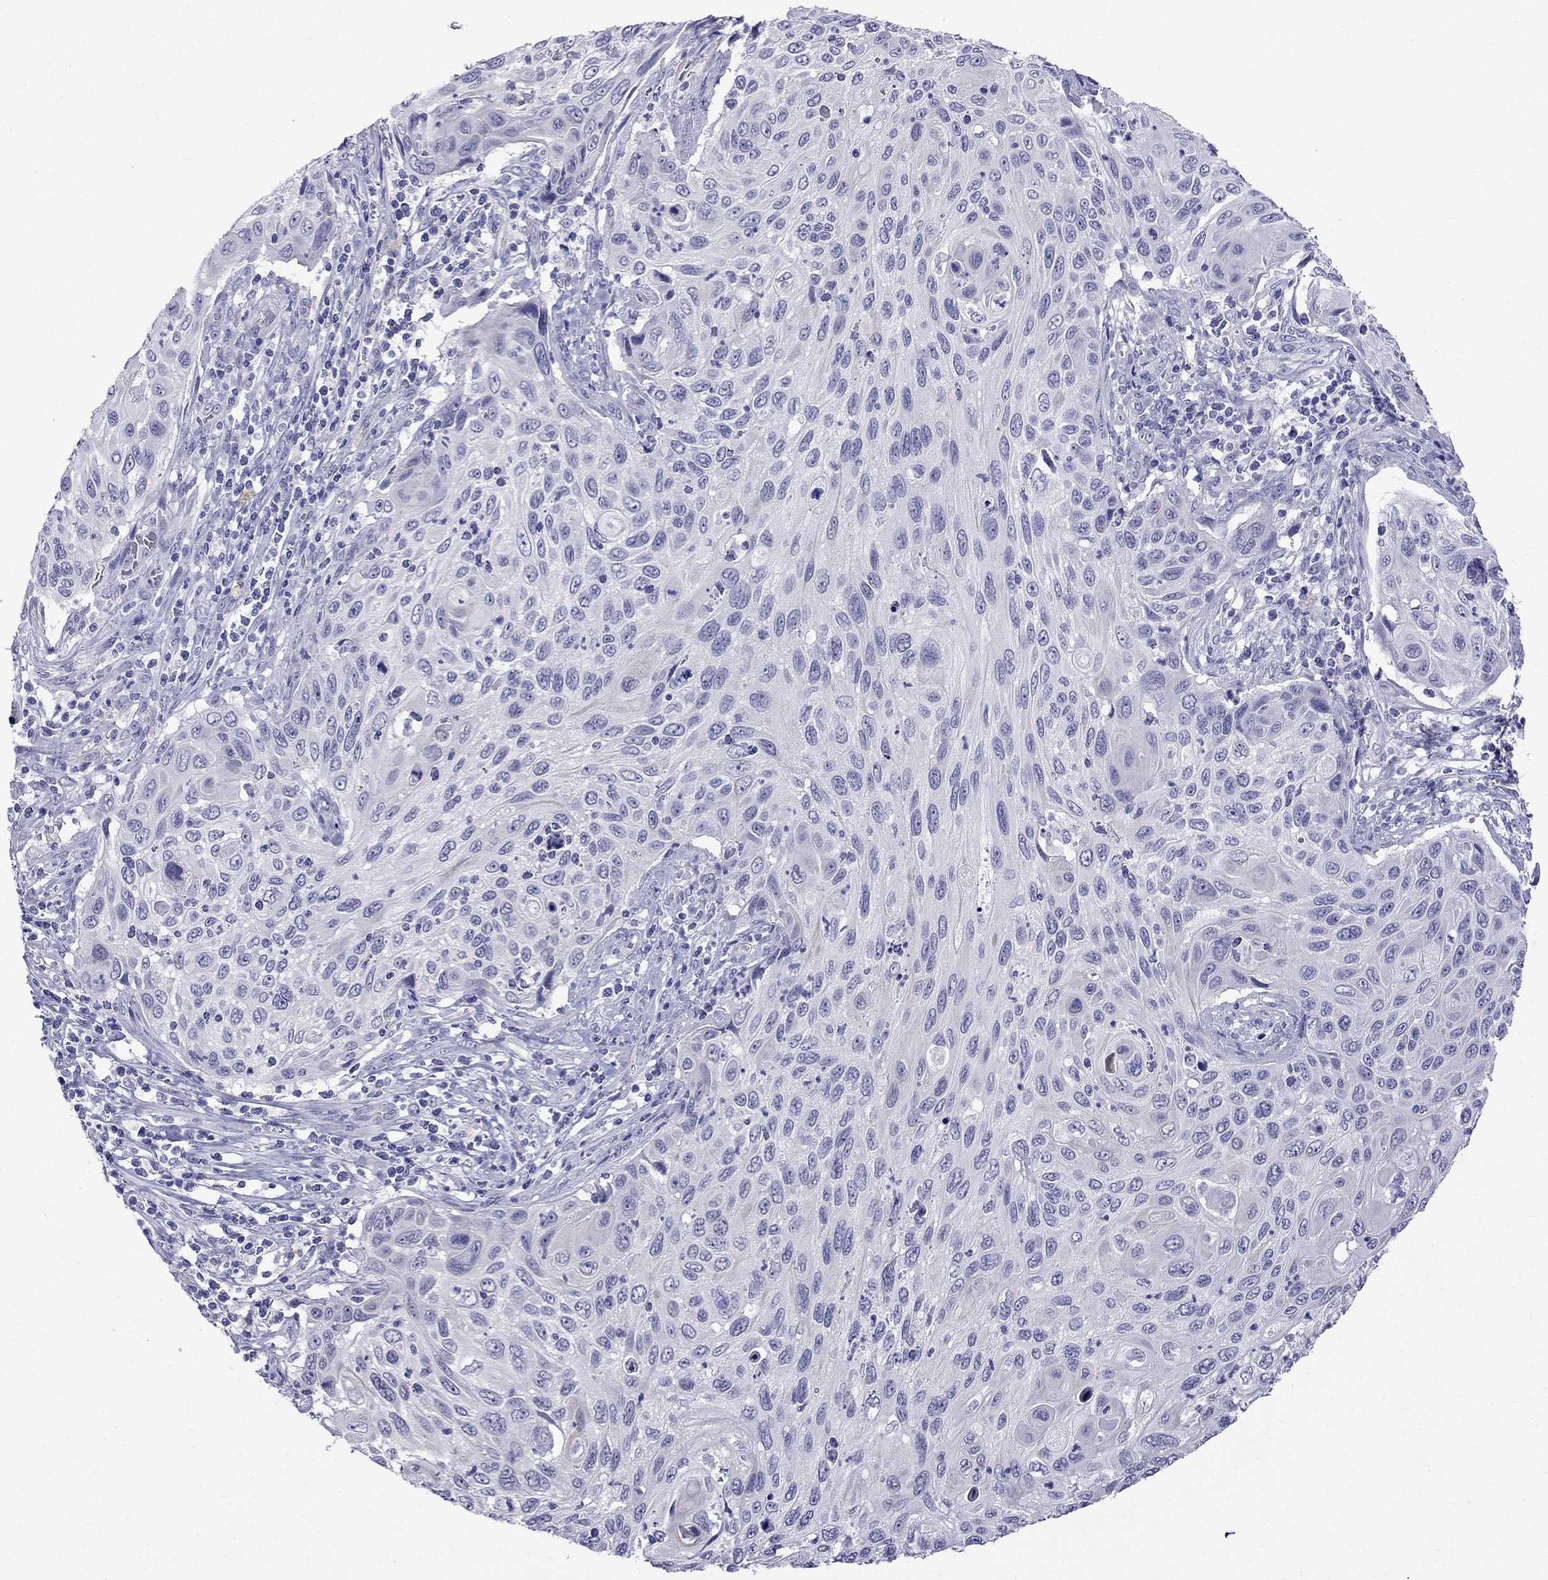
{"staining": {"intensity": "negative", "quantity": "none", "location": "none"}, "tissue": "cervical cancer", "cell_type": "Tumor cells", "image_type": "cancer", "snomed": [{"axis": "morphology", "description": "Squamous cell carcinoma, NOS"}, {"axis": "topography", "description": "Cervix"}], "caption": "Immunohistochemical staining of cervical cancer (squamous cell carcinoma) reveals no significant expression in tumor cells.", "gene": "MGP", "patient": {"sex": "female", "age": 70}}